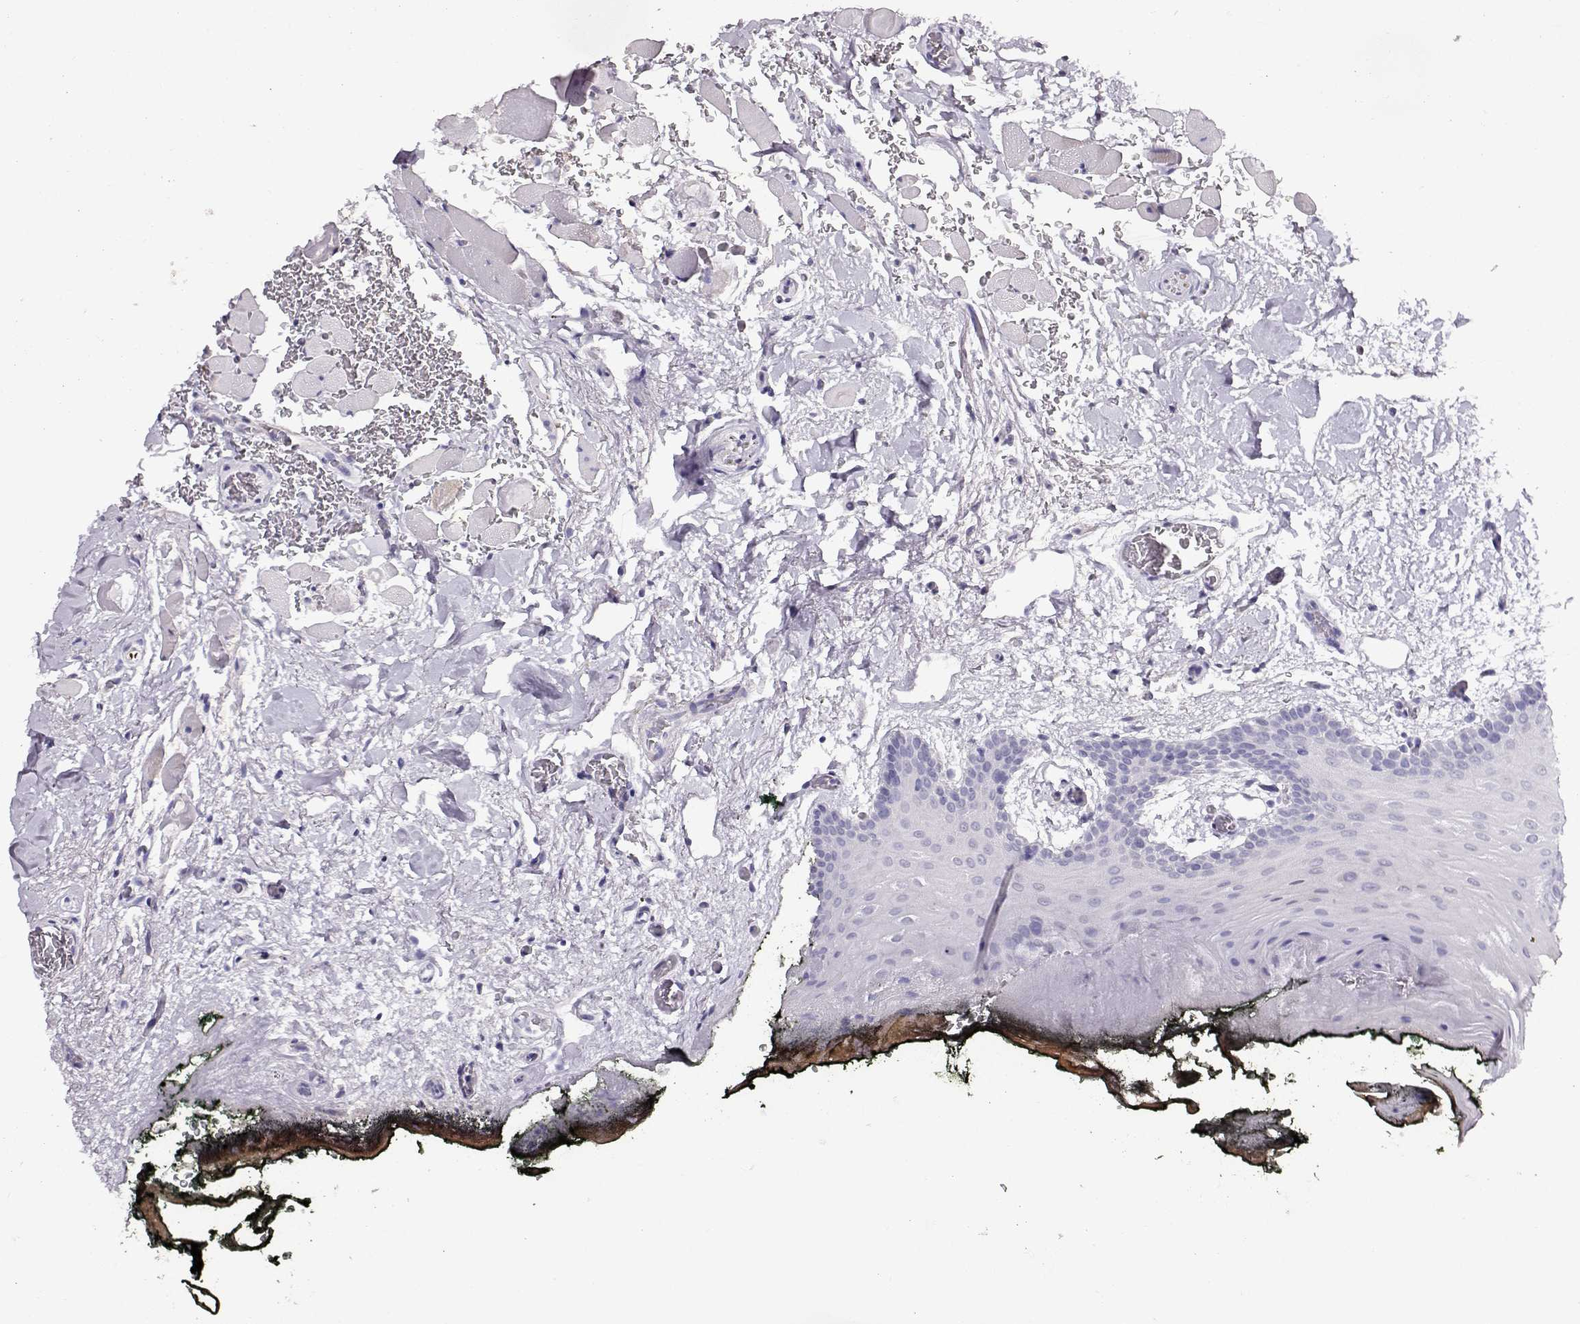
{"staining": {"intensity": "negative", "quantity": "none", "location": "none"}, "tissue": "oral mucosa", "cell_type": "Squamous epithelial cells", "image_type": "normal", "snomed": [{"axis": "morphology", "description": "Normal tissue, NOS"}, {"axis": "topography", "description": "Oral tissue"}, {"axis": "topography", "description": "Head-Neck"}], "caption": "A photomicrograph of human oral mucosa is negative for staining in squamous epithelial cells. (DAB (3,3'-diaminobenzidine) immunohistochemistry visualized using brightfield microscopy, high magnification).", "gene": "RBM44", "patient": {"sex": "male", "age": 65}}